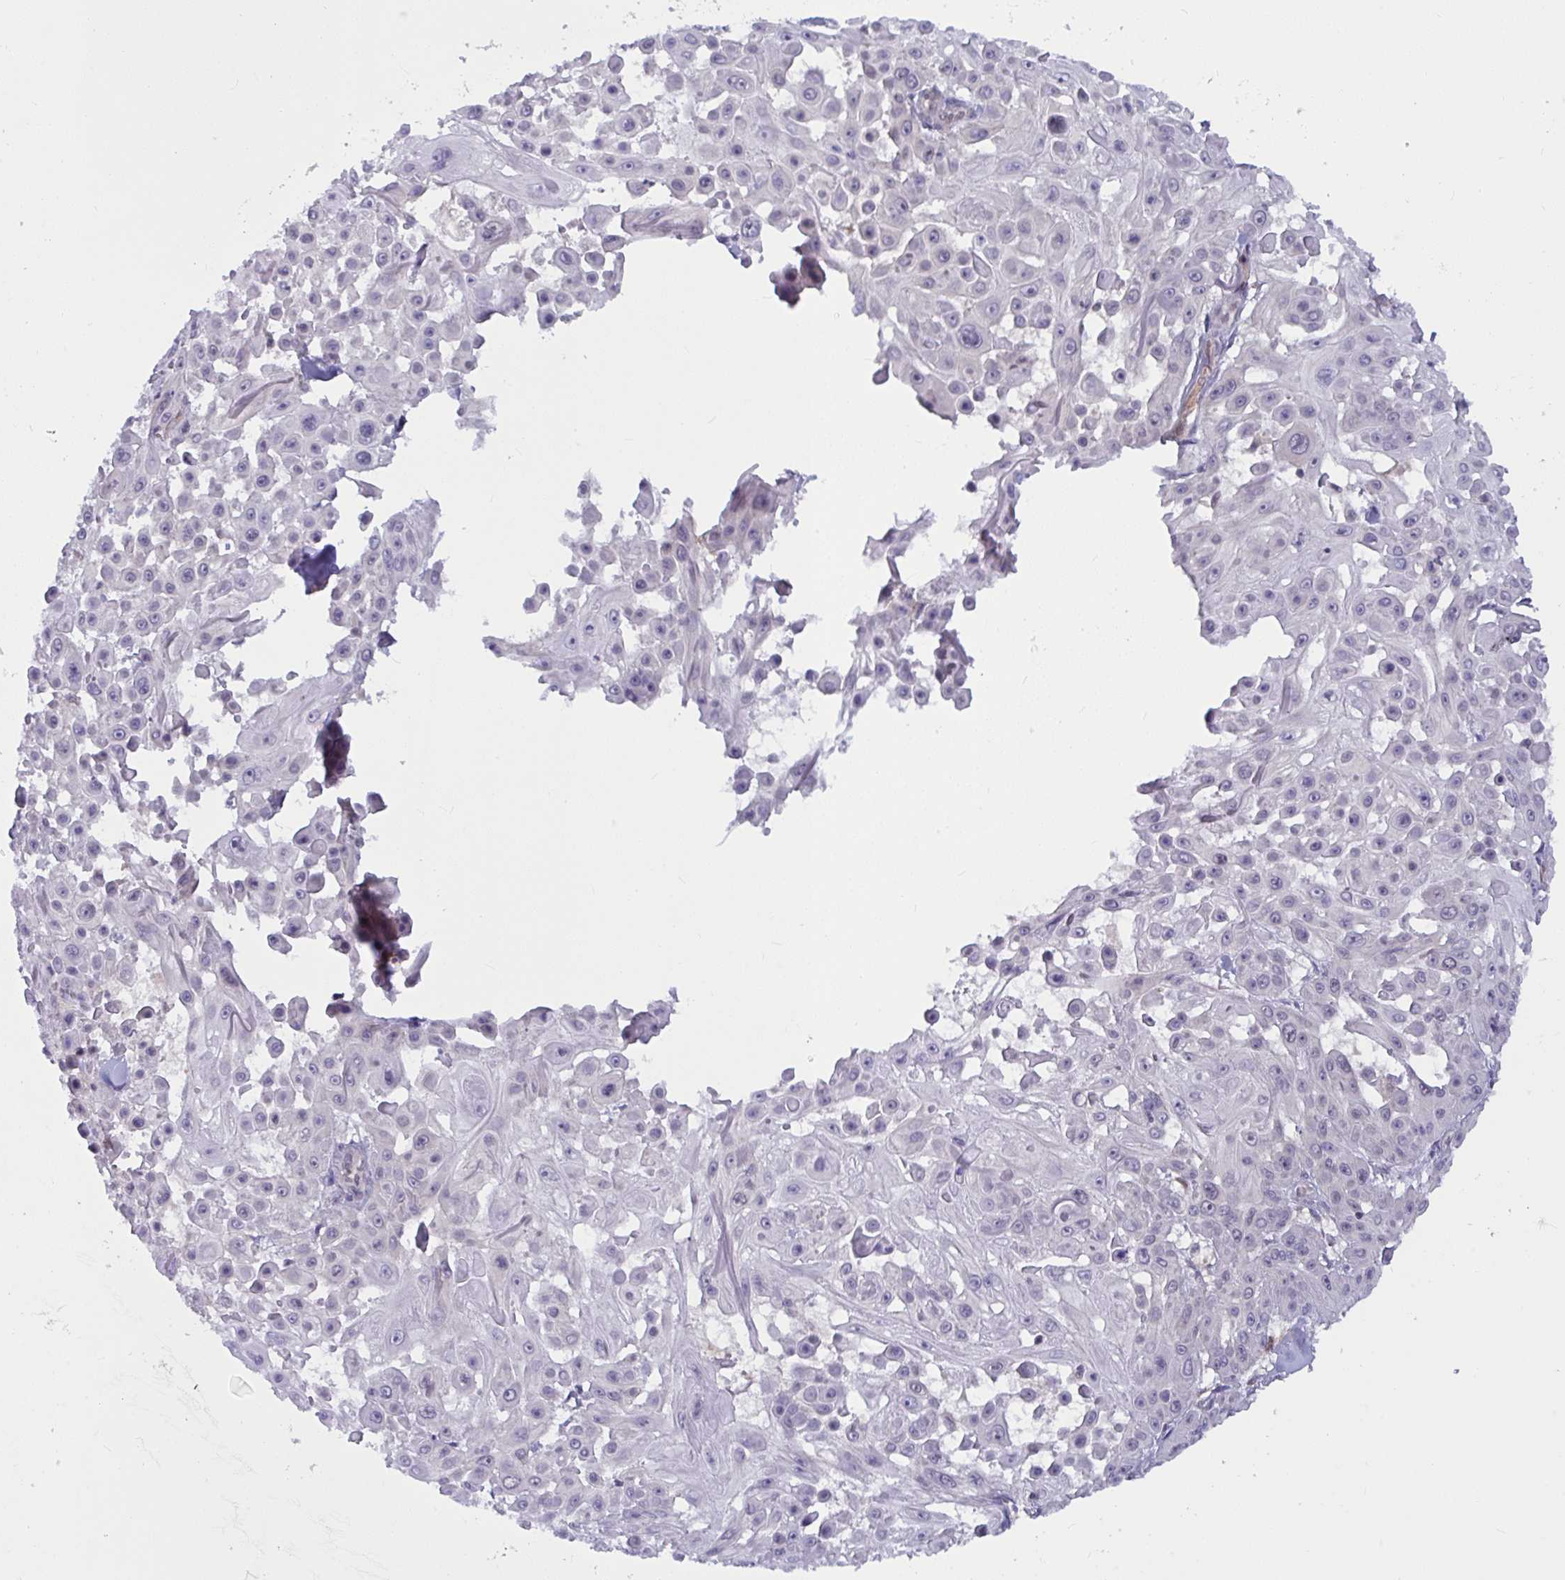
{"staining": {"intensity": "negative", "quantity": "none", "location": "none"}, "tissue": "skin cancer", "cell_type": "Tumor cells", "image_type": "cancer", "snomed": [{"axis": "morphology", "description": "Squamous cell carcinoma, NOS"}, {"axis": "topography", "description": "Skin"}], "caption": "The histopathology image reveals no significant expression in tumor cells of skin cancer (squamous cell carcinoma).", "gene": "TSN", "patient": {"sex": "male", "age": 91}}